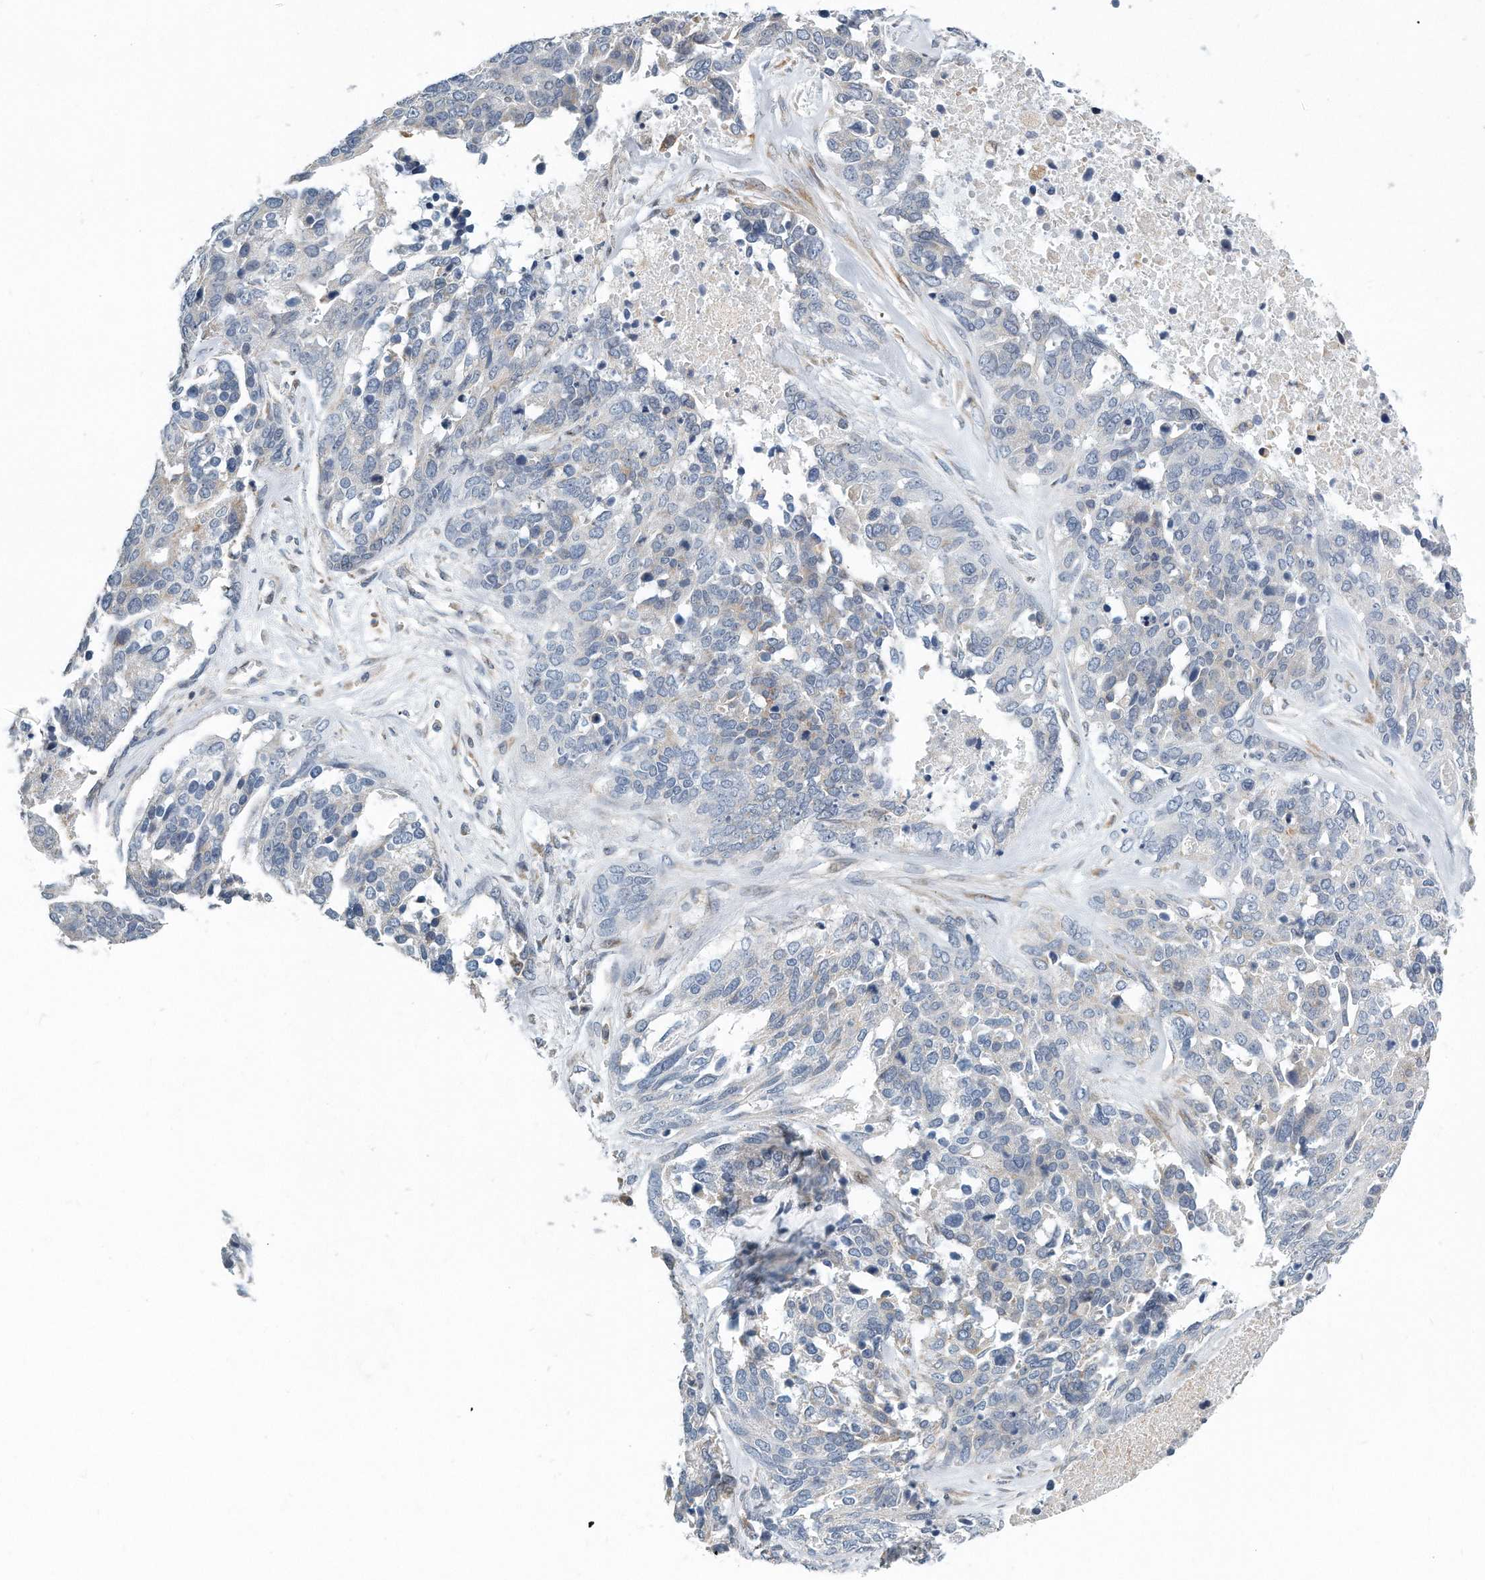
{"staining": {"intensity": "negative", "quantity": "none", "location": "none"}, "tissue": "ovarian cancer", "cell_type": "Tumor cells", "image_type": "cancer", "snomed": [{"axis": "morphology", "description": "Cystadenocarcinoma, serous, NOS"}, {"axis": "topography", "description": "Ovary"}], "caption": "The micrograph shows no staining of tumor cells in ovarian cancer (serous cystadenocarcinoma).", "gene": "VLDLR", "patient": {"sex": "female", "age": 44}}